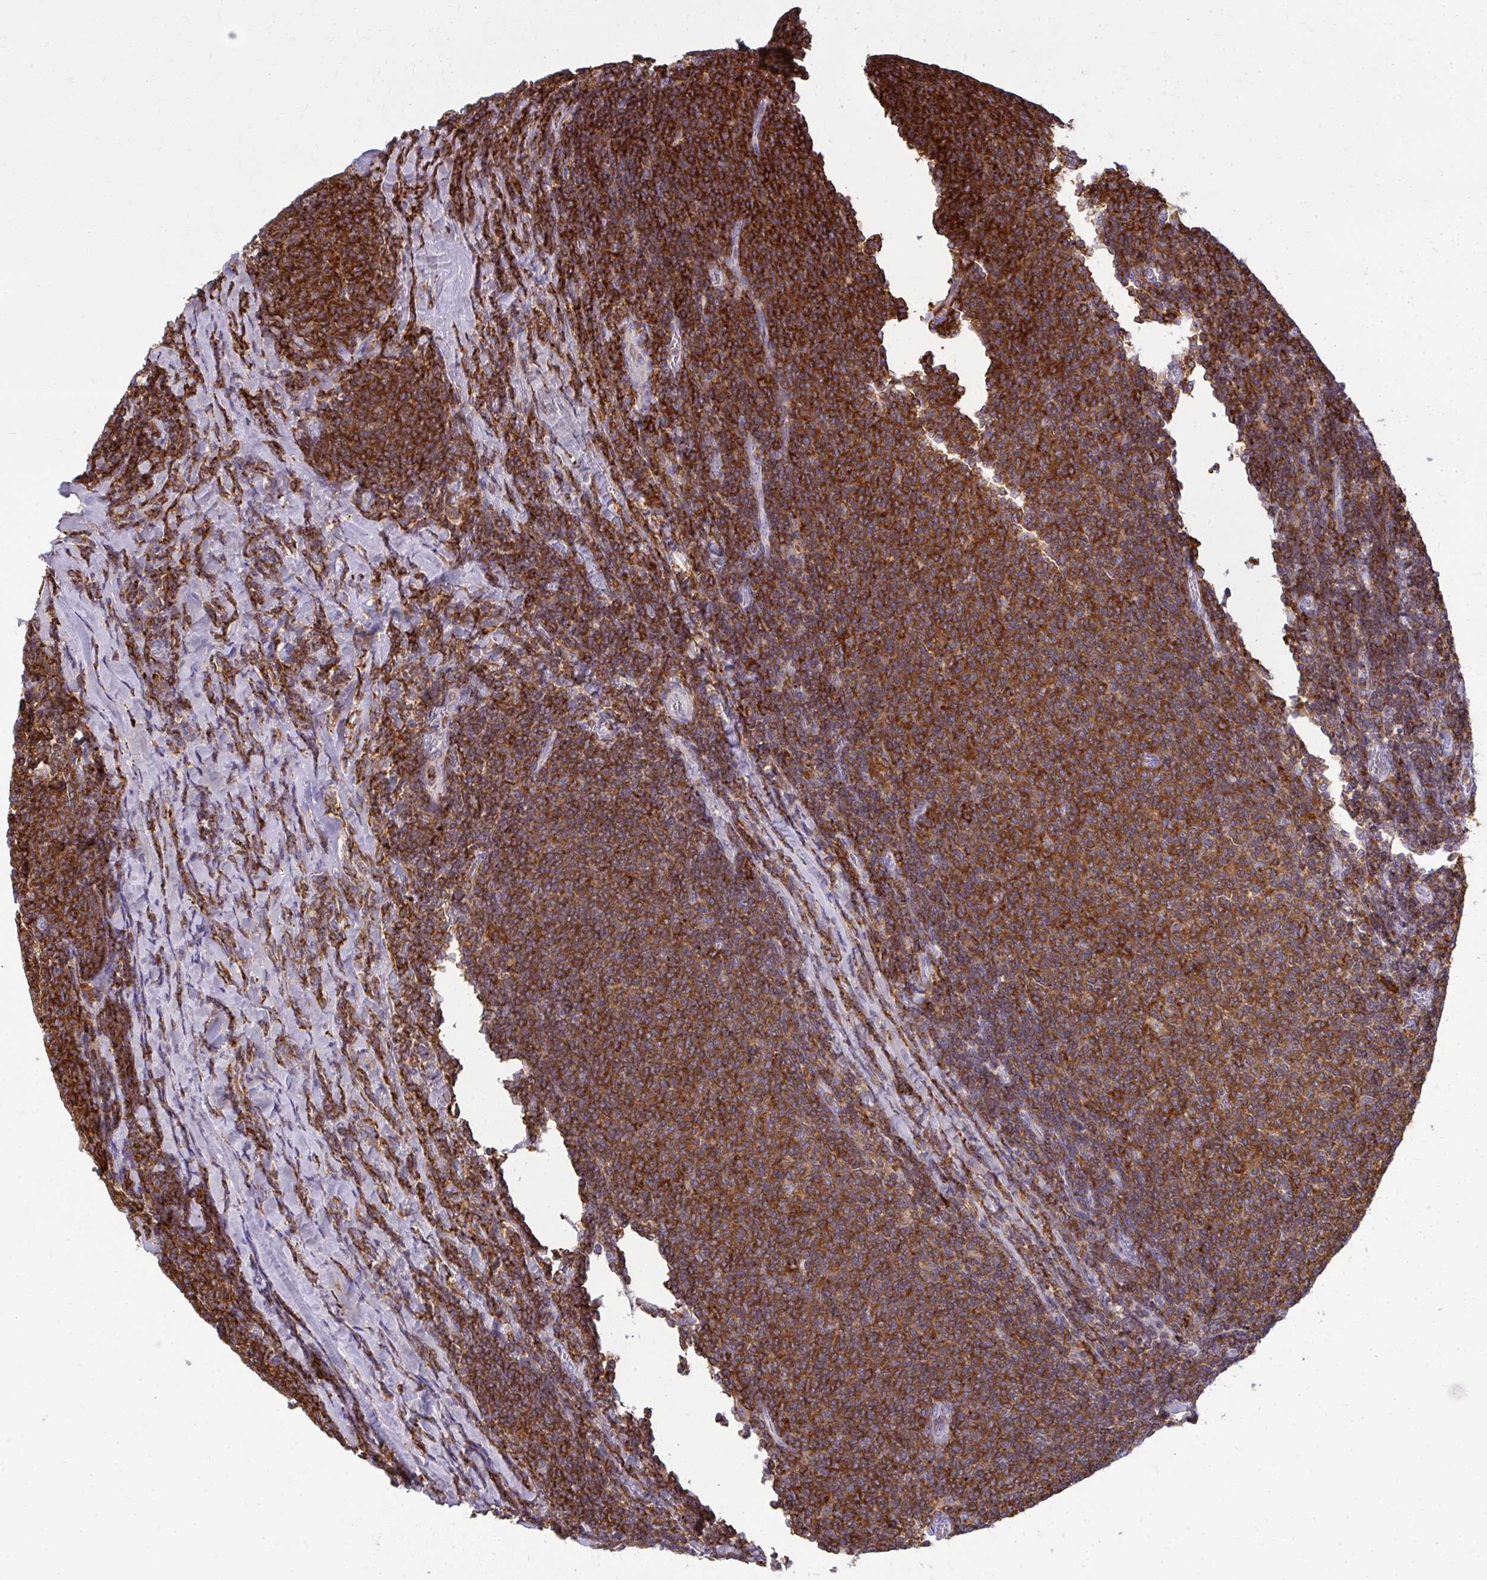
{"staining": {"intensity": "strong", "quantity": ">75%", "location": "cytoplasmic/membranous"}, "tissue": "lymphoma", "cell_type": "Tumor cells", "image_type": "cancer", "snomed": [{"axis": "morphology", "description": "Malignant lymphoma, non-Hodgkin's type, Low grade"}, {"axis": "topography", "description": "Lymph node"}], "caption": "Protein expression analysis of human lymphoma reveals strong cytoplasmic/membranous positivity in approximately >75% of tumor cells.", "gene": "AP5M1", "patient": {"sex": "male", "age": 52}}